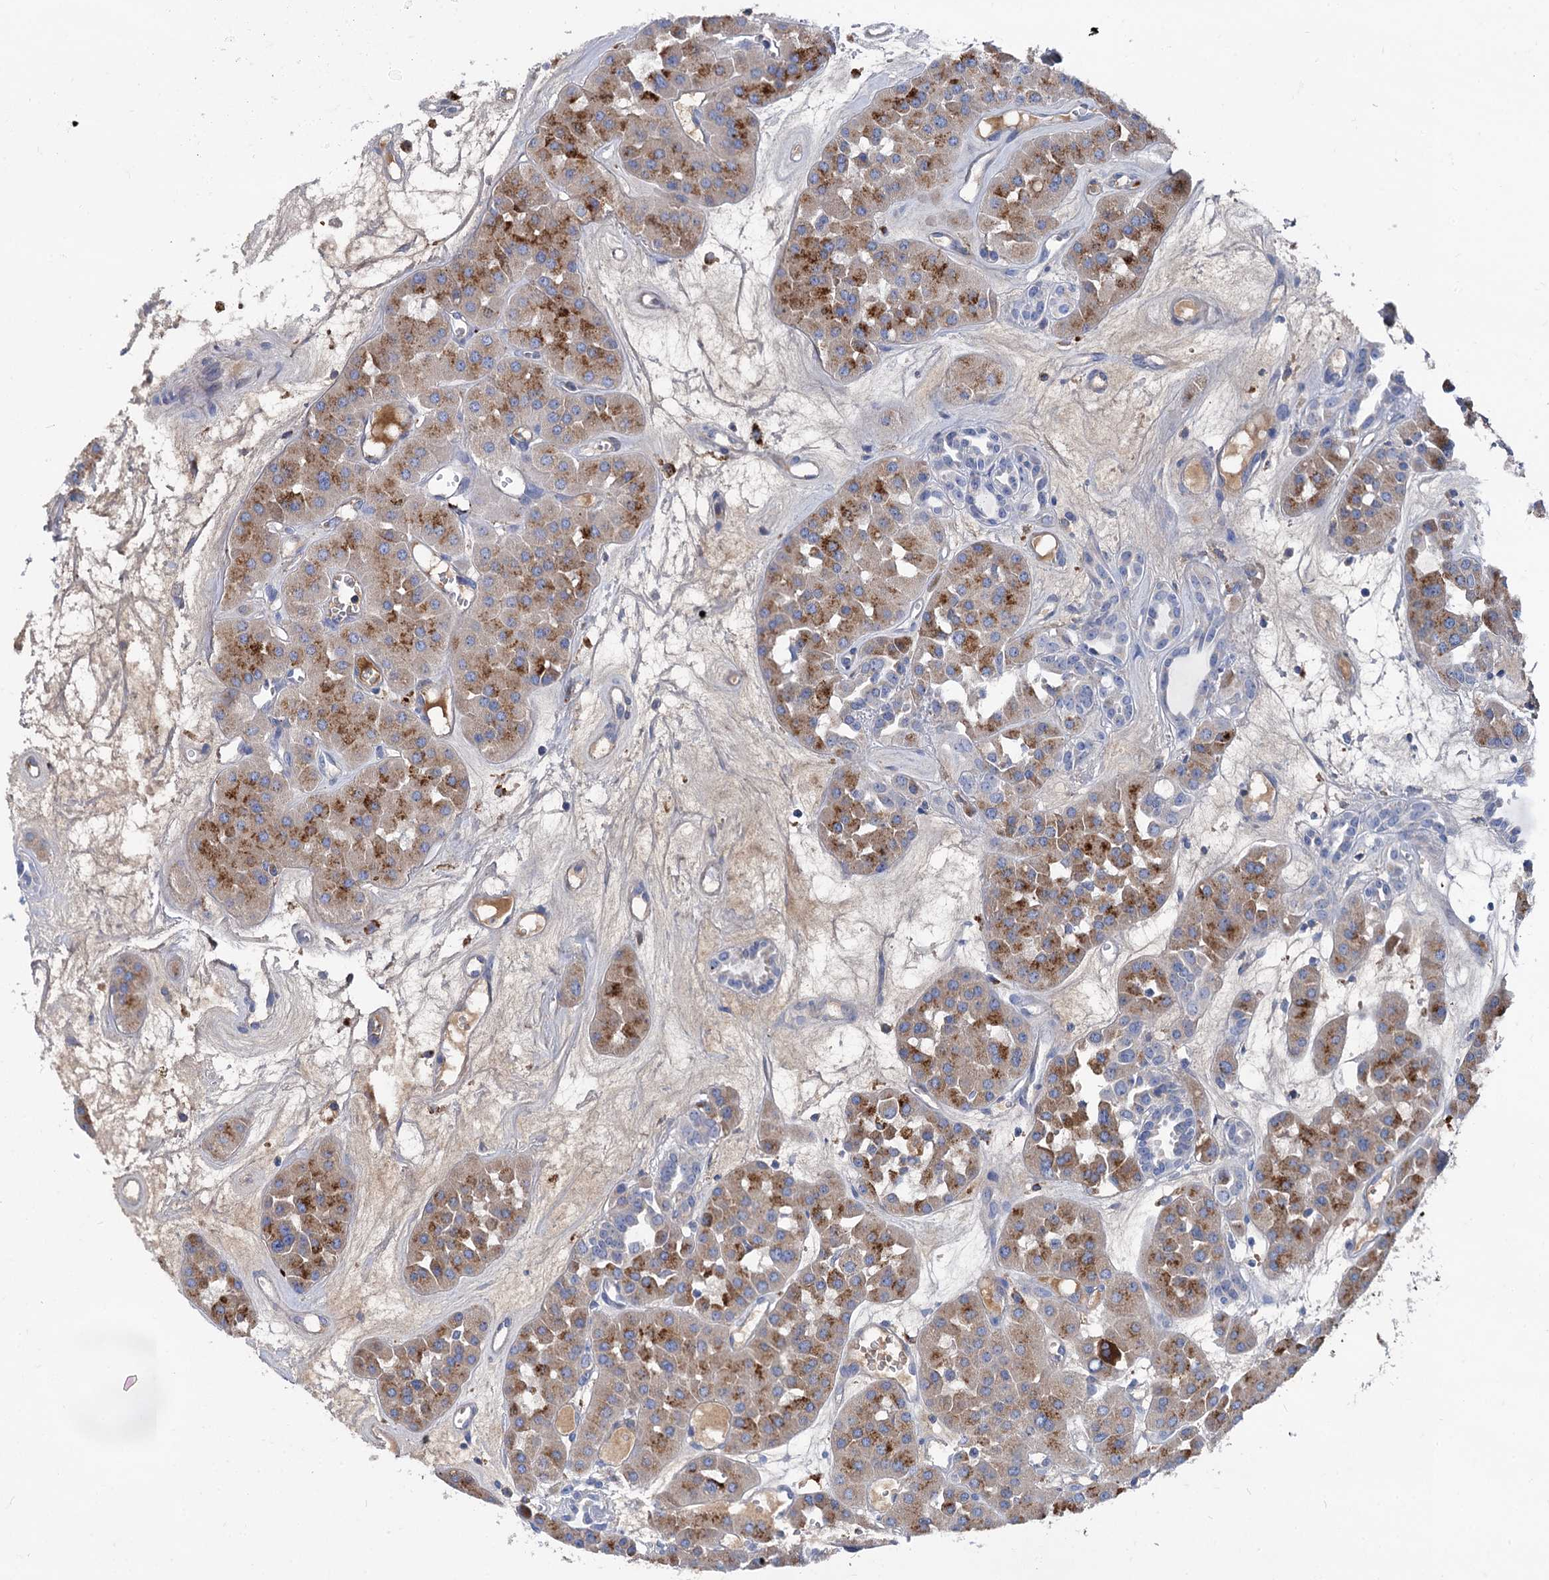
{"staining": {"intensity": "moderate", "quantity": ">75%", "location": "cytoplasmic/membranous"}, "tissue": "renal cancer", "cell_type": "Tumor cells", "image_type": "cancer", "snomed": [{"axis": "morphology", "description": "Carcinoma, NOS"}, {"axis": "topography", "description": "Kidney"}], "caption": "Brown immunohistochemical staining in renal carcinoma demonstrates moderate cytoplasmic/membranous expression in about >75% of tumor cells.", "gene": "APOD", "patient": {"sex": "female", "age": 75}}